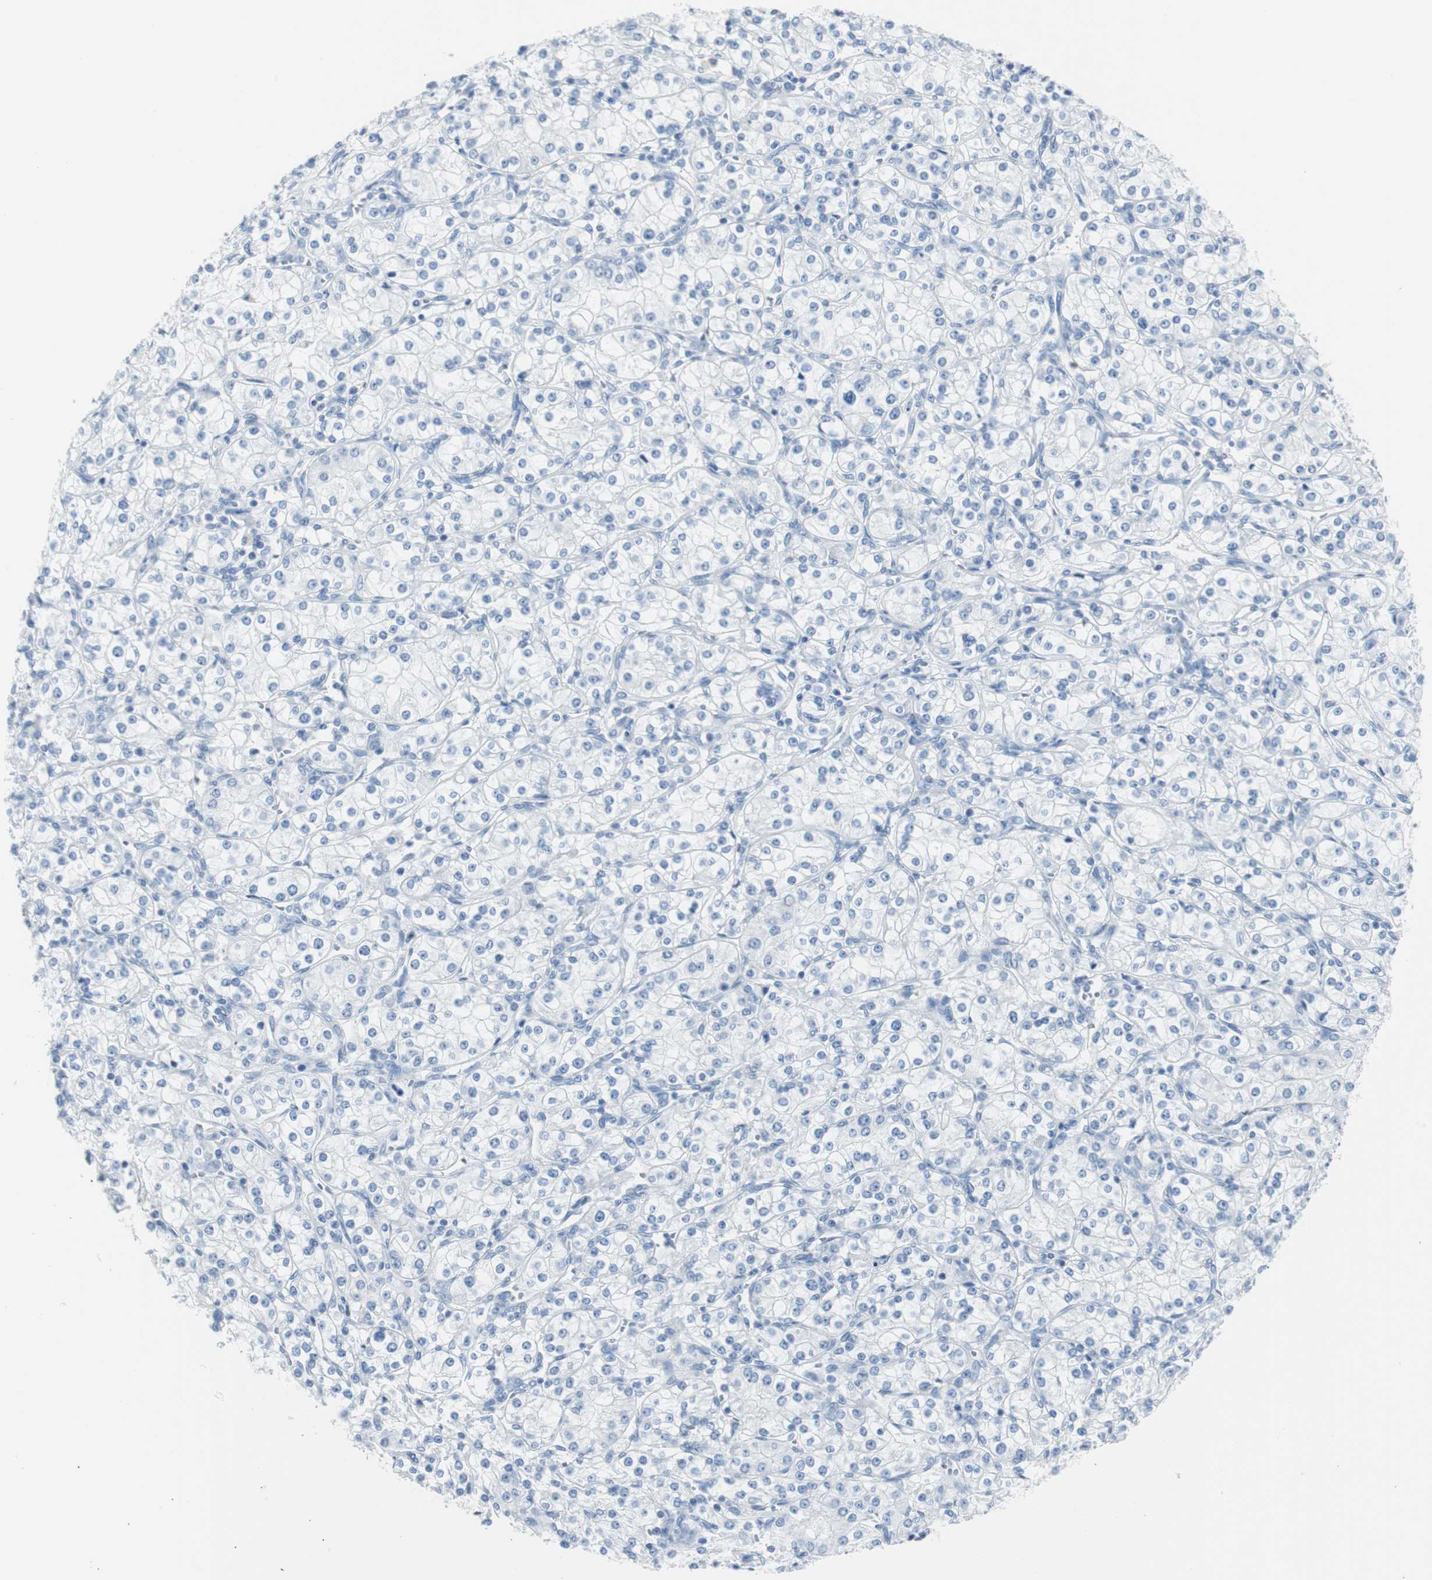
{"staining": {"intensity": "negative", "quantity": "none", "location": "none"}, "tissue": "renal cancer", "cell_type": "Tumor cells", "image_type": "cancer", "snomed": [{"axis": "morphology", "description": "Adenocarcinoma, NOS"}, {"axis": "topography", "description": "Kidney"}], "caption": "A high-resolution micrograph shows immunohistochemistry staining of renal cancer, which displays no significant expression in tumor cells.", "gene": "S100A7", "patient": {"sex": "male", "age": 77}}